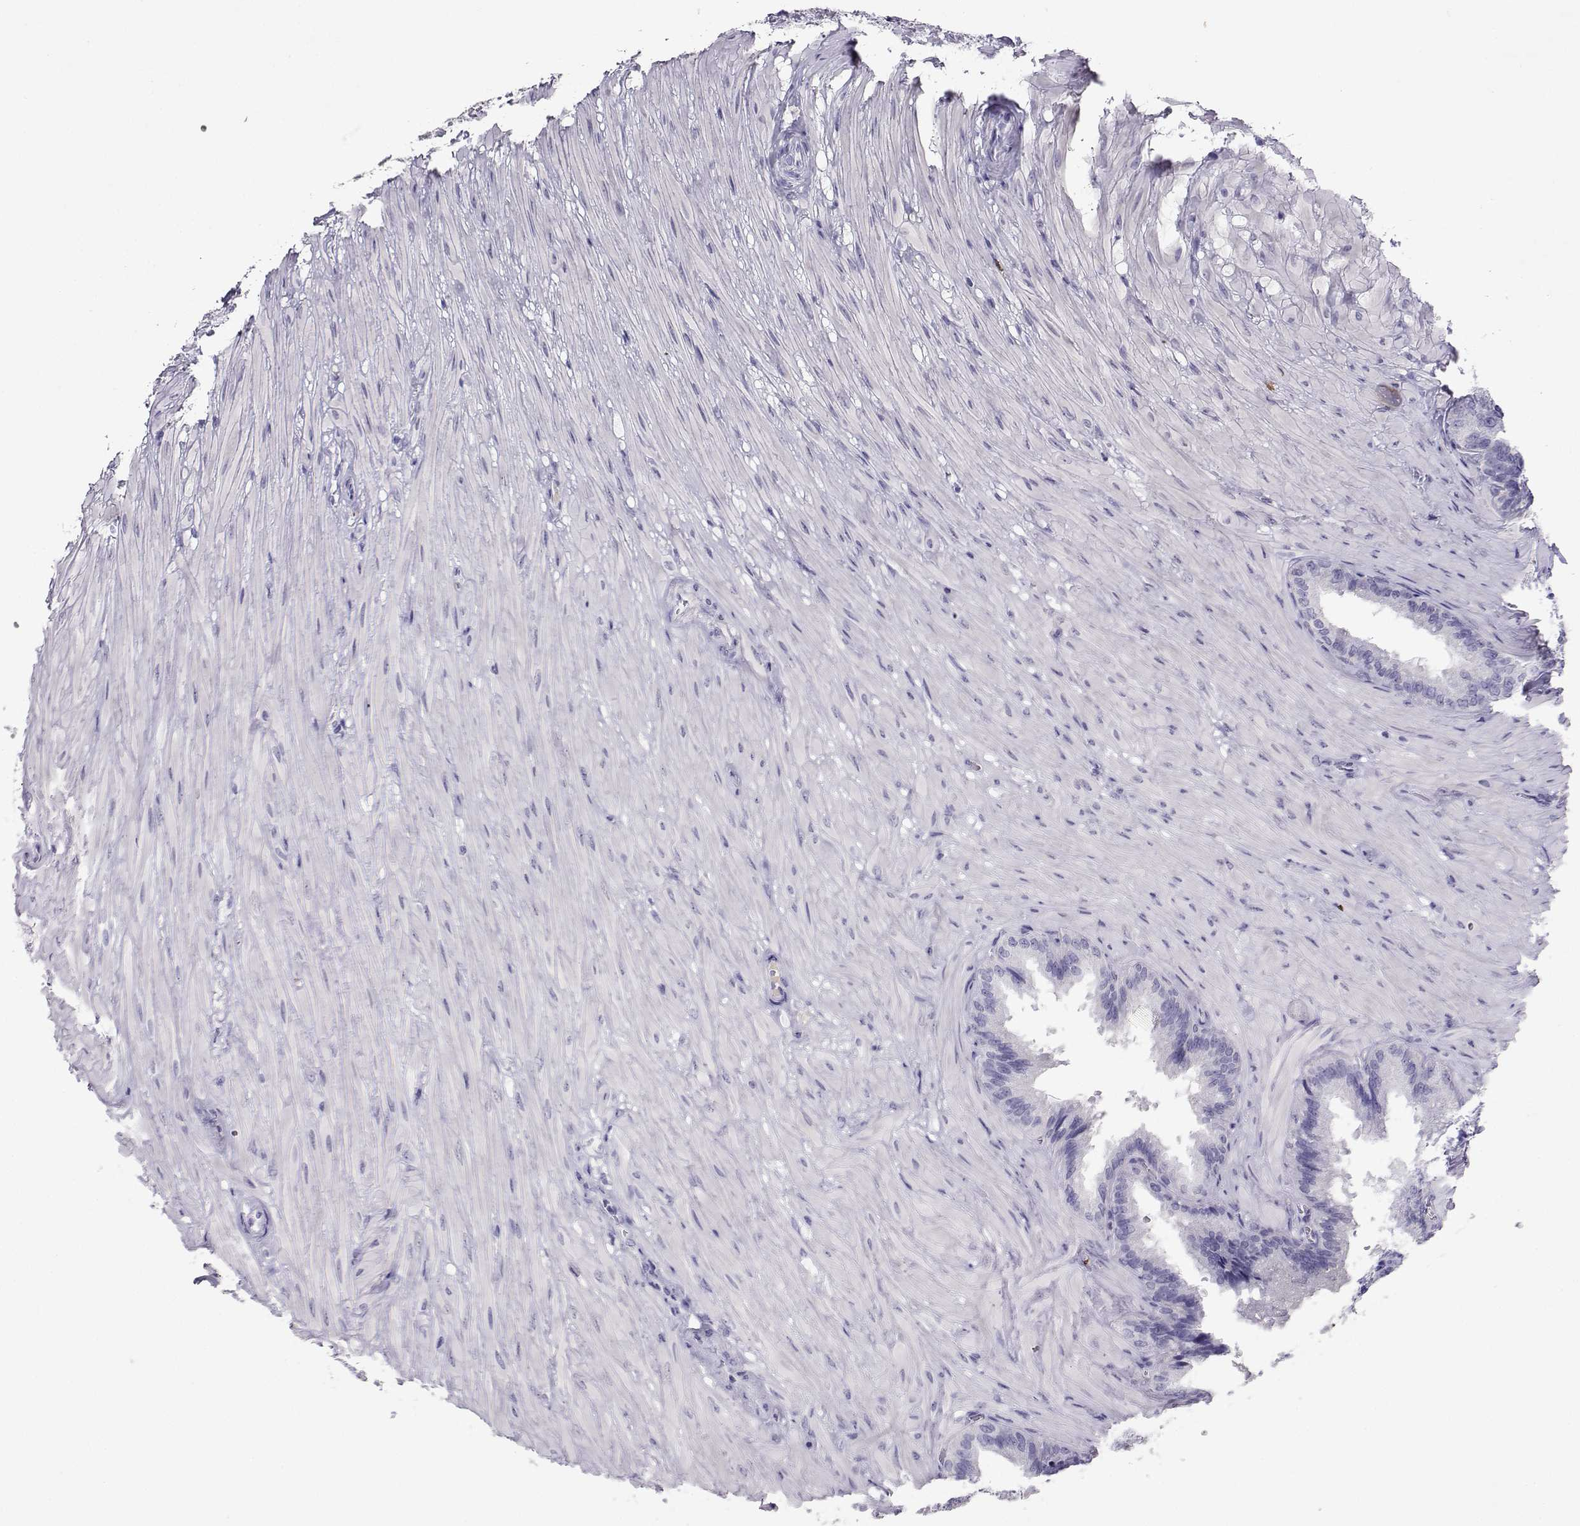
{"staining": {"intensity": "negative", "quantity": "none", "location": "none"}, "tissue": "seminal vesicle", "cell_type": "Glandular cells", "image_type": "normal", "snomed": [{"axis": "morphology", "description": "Normal tissue, NOS"}, {"axis": "topography", "description": "Seminal veicle"}], "caption": "The immunohistochemistry (IHC) image has no significant staining in glandular cells of seminal vesicle.", "gene": "GRIK4", "patient": {"sex": "male", "age": 37}}